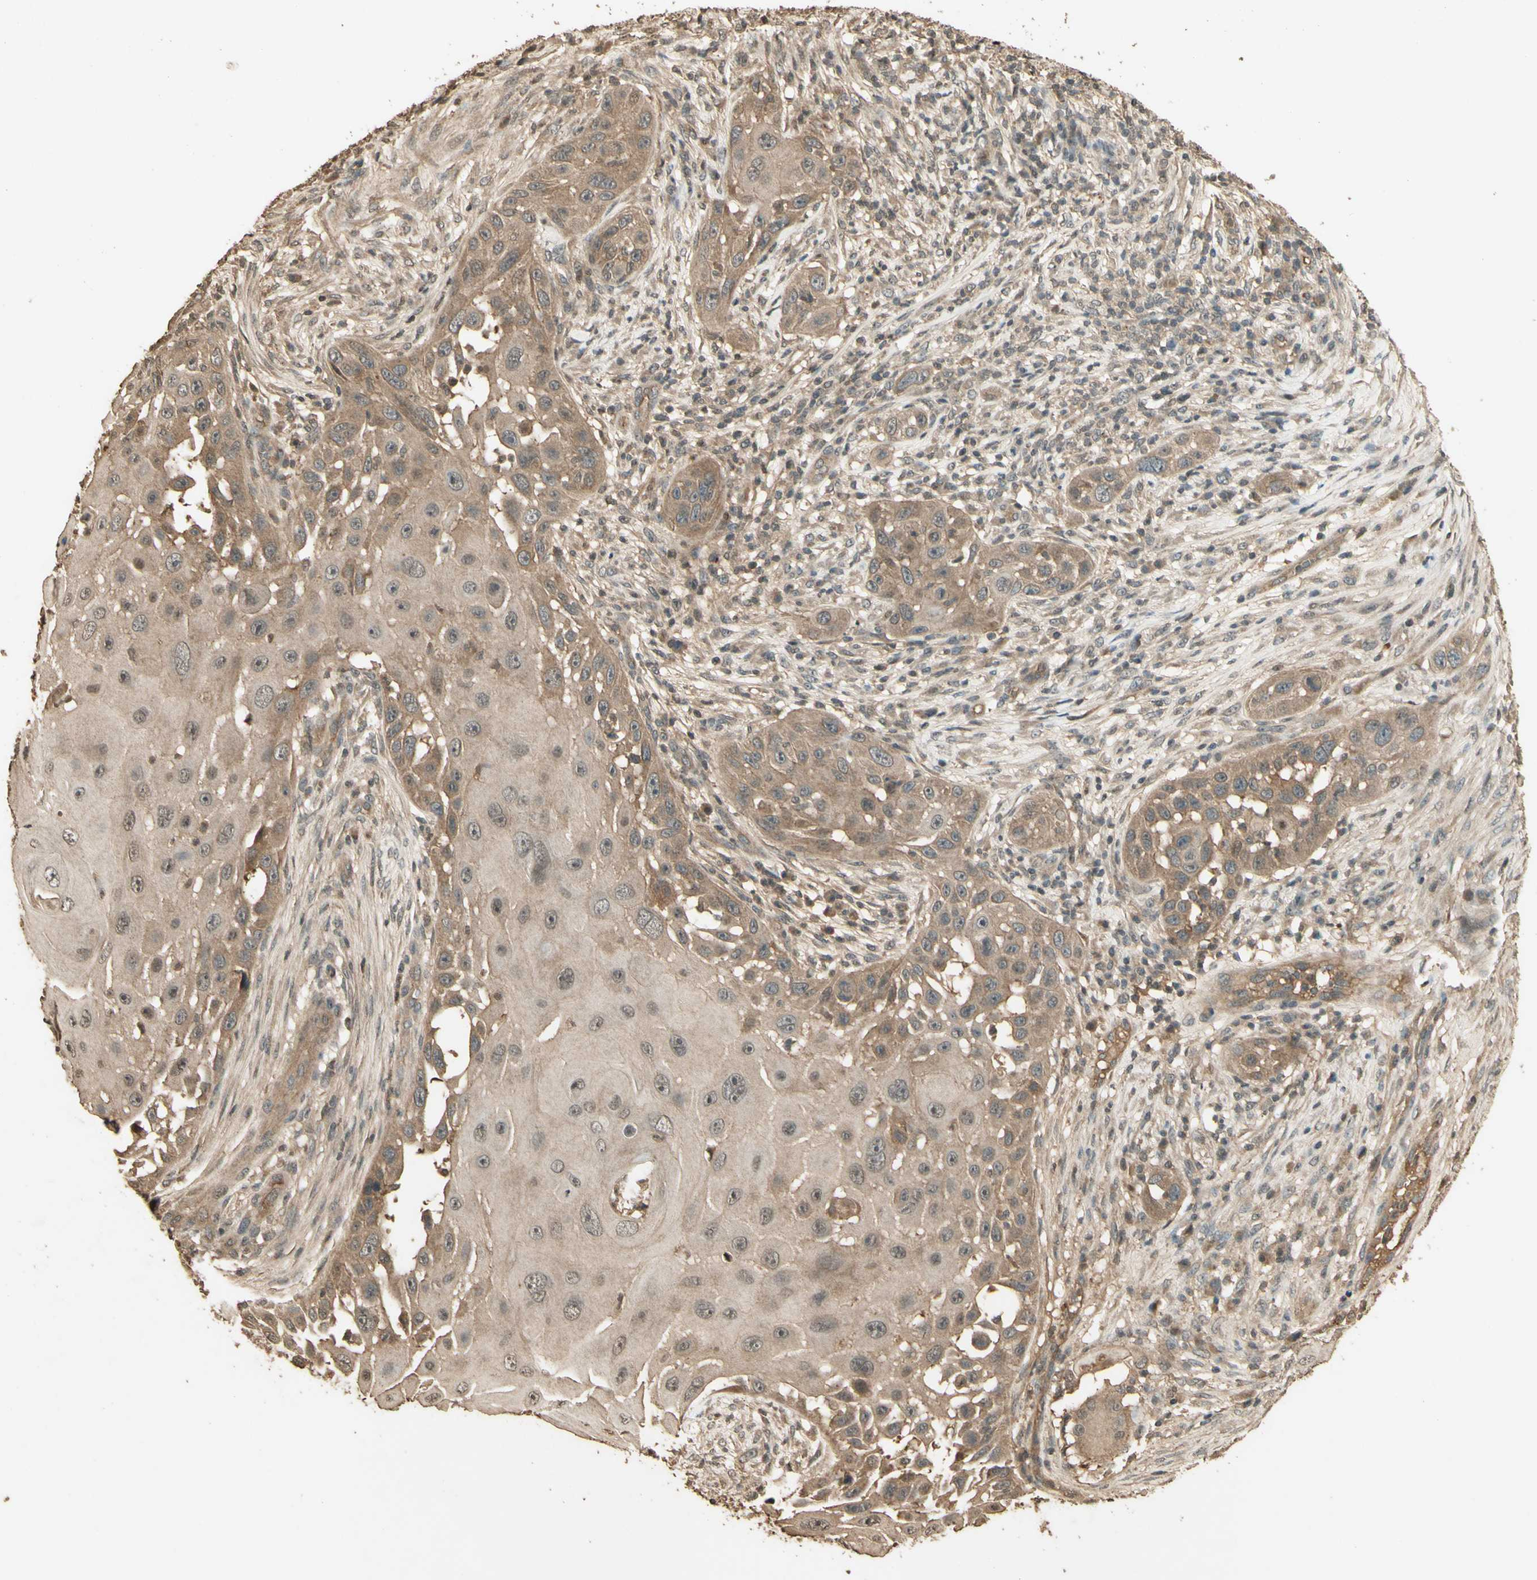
{"staining": {"intensity": "moderate", "quantity": ">75%", "location": "cytoplasmic/membranous"}, "tissue": "skin cancer", "cell_type": "Tumor cells", "image_type": "cancer", "snomed": [{"axis": "morphology", "description": "Squamous cell carcinoma, NOS"}, {"axis": "topography", "description": "Skin"}], "caption": "The image demonstrates immunohistochemical staining of skin cancer (squamous cell carcinoma). There is moderate cytoplasmic/membranous positivity is identified in about >75% of tumor cells. (DAB (3,3'-diaminobenzidine) IHC with brightfield microscopy, high magnification).", "gene": "SMAD9", "patient": {"sex": "female", "age": 44}}